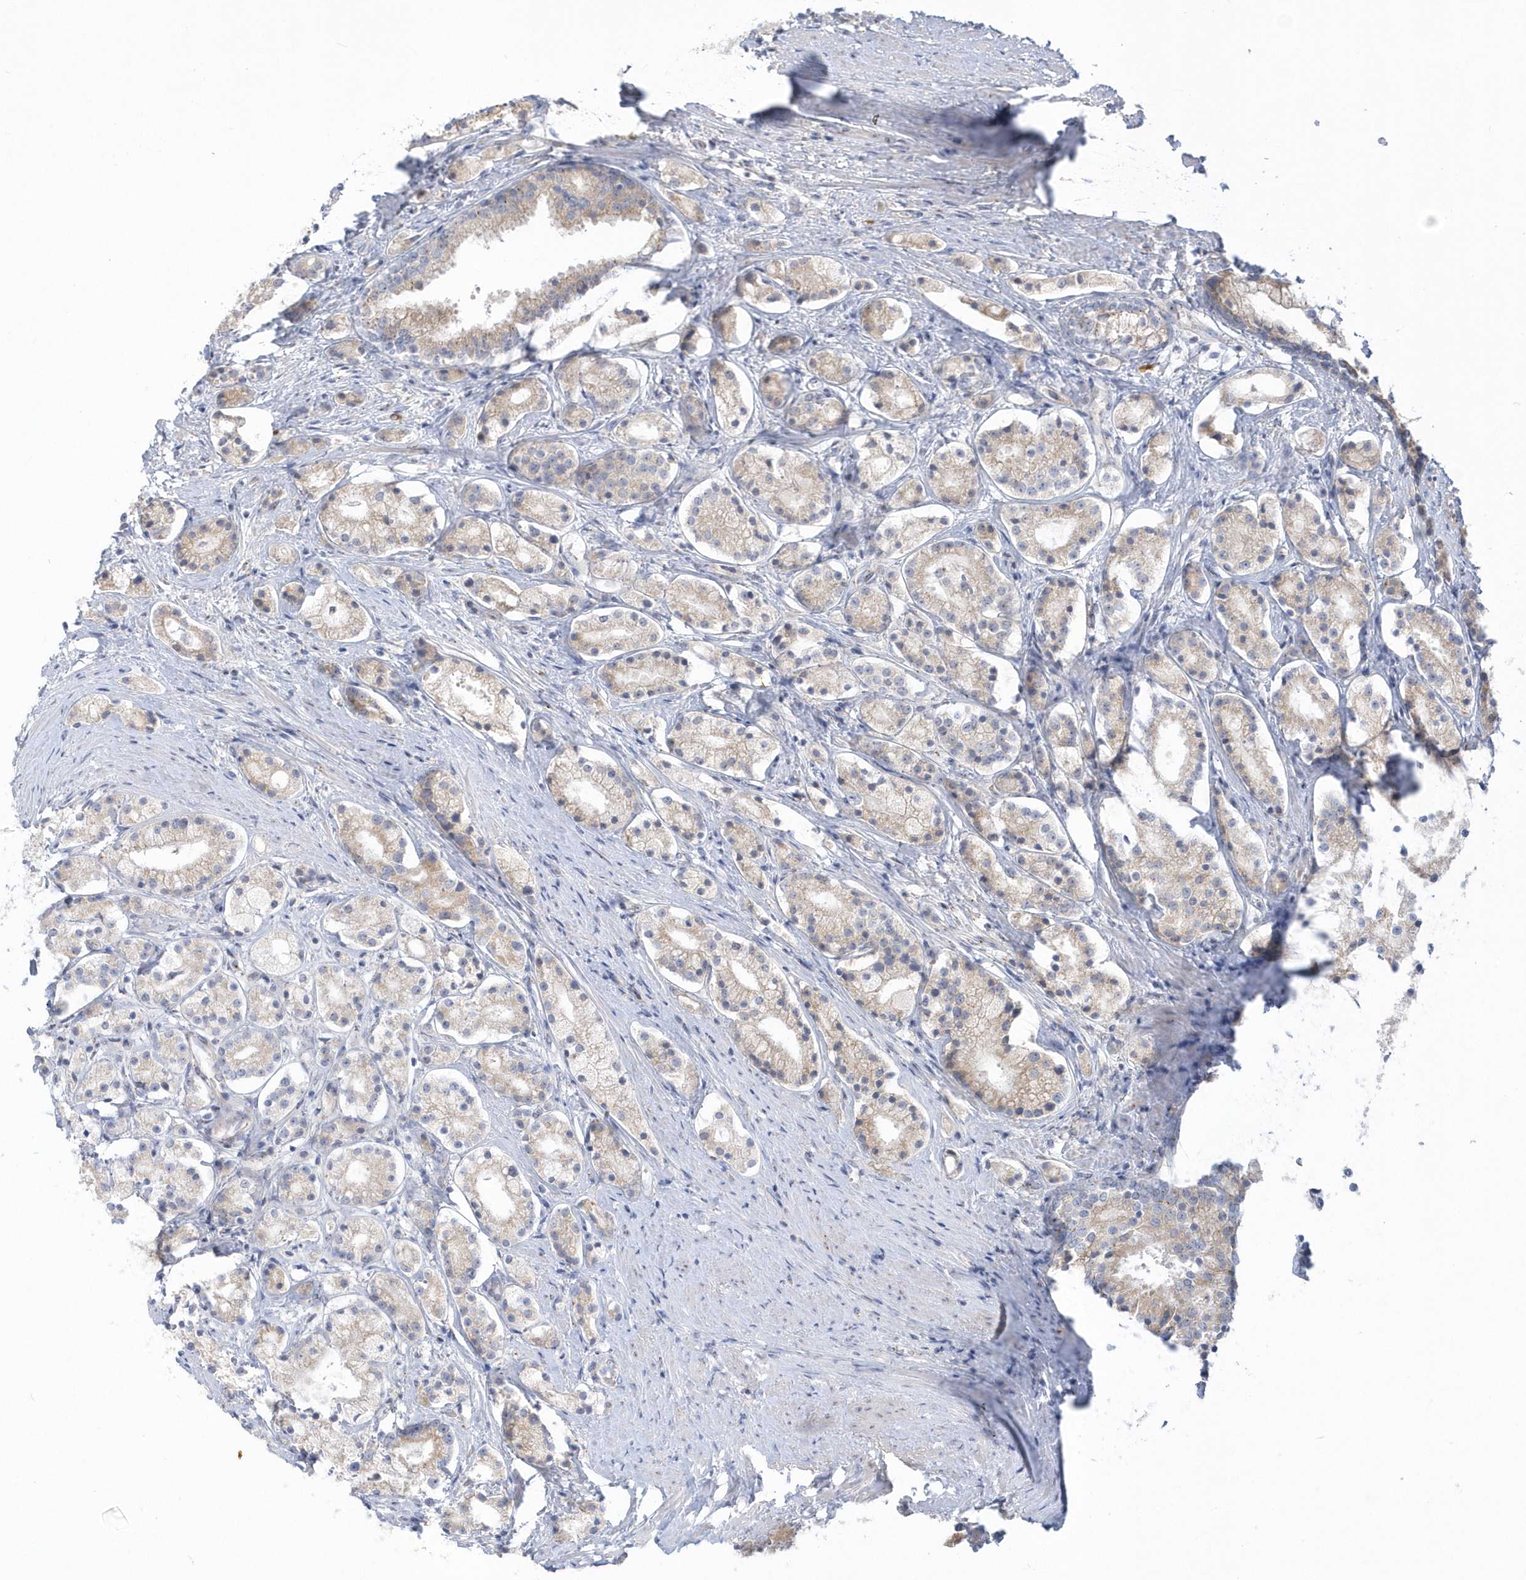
{"staining": {"intensity": "weak", "quantity": ">75%", "location": "cytoplasmic/membranous"}, "tissue": "prostate cancer", "cell_type": "Tumor cells", "image_type": "cancer", "snomed": [{"axis": "morphology", "description": "Adenocarcinoma, High grade"}, {"axis": "topography", "description": "Prostate"}], "caption": "Prostate cancer stained for a protein demonstrates weak cytoplasmic/membranous positivity in tumor cells.", "gene": "SEMA3D", "patient": {"sex": "male", "age": 69}}